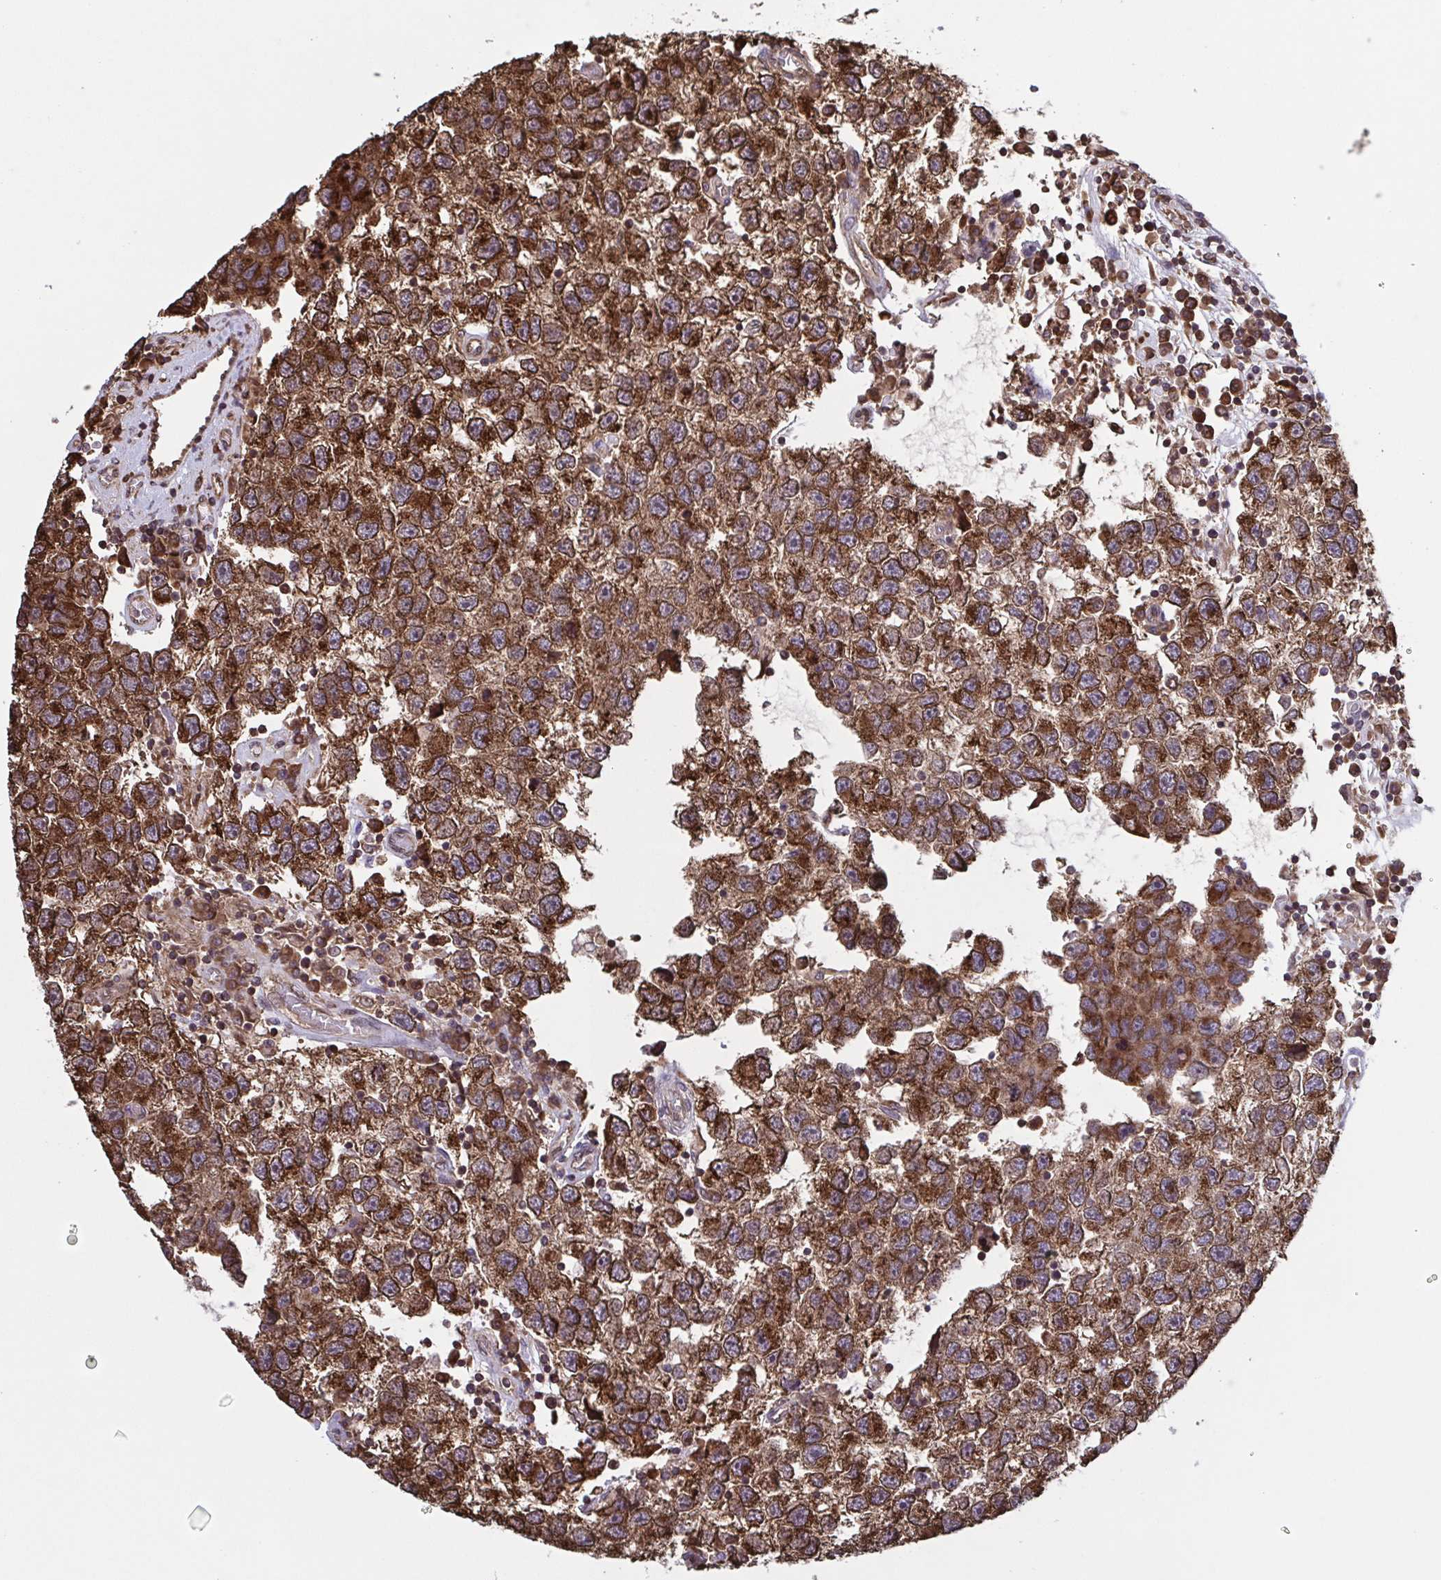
{"staining": {"intensity": "moderate", "quantity": ">75%", "location": "cytoplasmic/membranous"}, "tissue": "testis cancer", "cell_type": "Tumor cells", "image_type": "cancer", "snomed": [{"axis": "morphology", "description": "Seminoma, NOS"}, {"axis": "topography", "description": "Testis"}], "caption": "A high-resolution photomicrograph shows immunohistochemistry staining of testis cancer (seminoma), which displays moderate cytoplasmic/membranous positivity in about >75% of tumor cells. (brown staining indicates protein expression, while blue staining denotes nuclei).", "gene": "SEC63", "patient": {"sex": "male", "age": 26}}